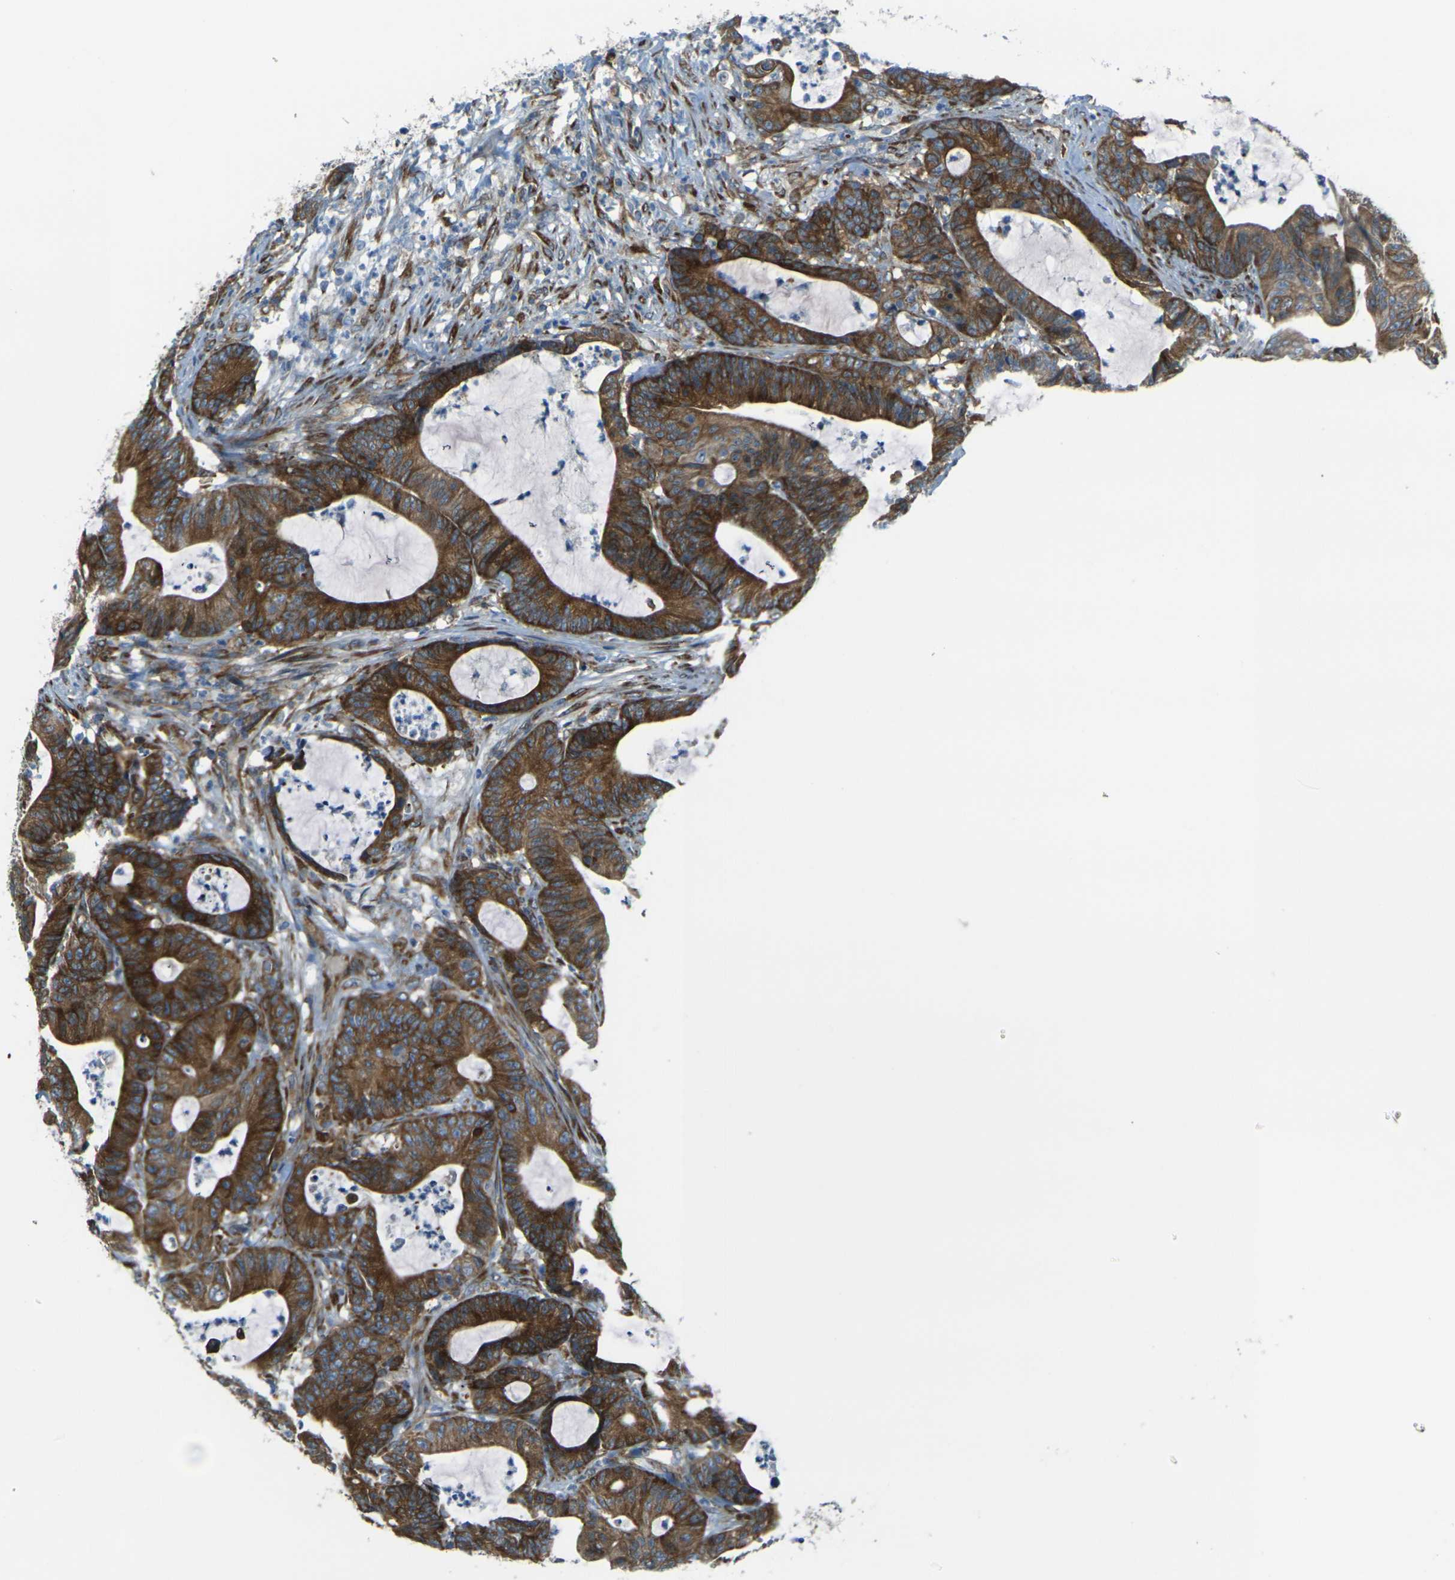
{"staining": {"intensity": "strong", "quantity": ">75%", "location": "cytoplasmic/membranous"}, "tissue": "colorectal cancer", "cell_type": "Tumor cells", "image_type": "cancer", "snomed": [{"axis": "morphology", "description": "Adenocarcinoma, NOS"}, {"axis": "topography", "description": "Colon"}], "caption": "Immunohistochemistry (DAB) staining of colorectal cancer (adenocarcinoma) exhibits strong cytoplasmic/membranous protein positivity in about >75% of tumor cells.", "gene": "CELSR2", "patient": {"sex": "female", "age": 84}}